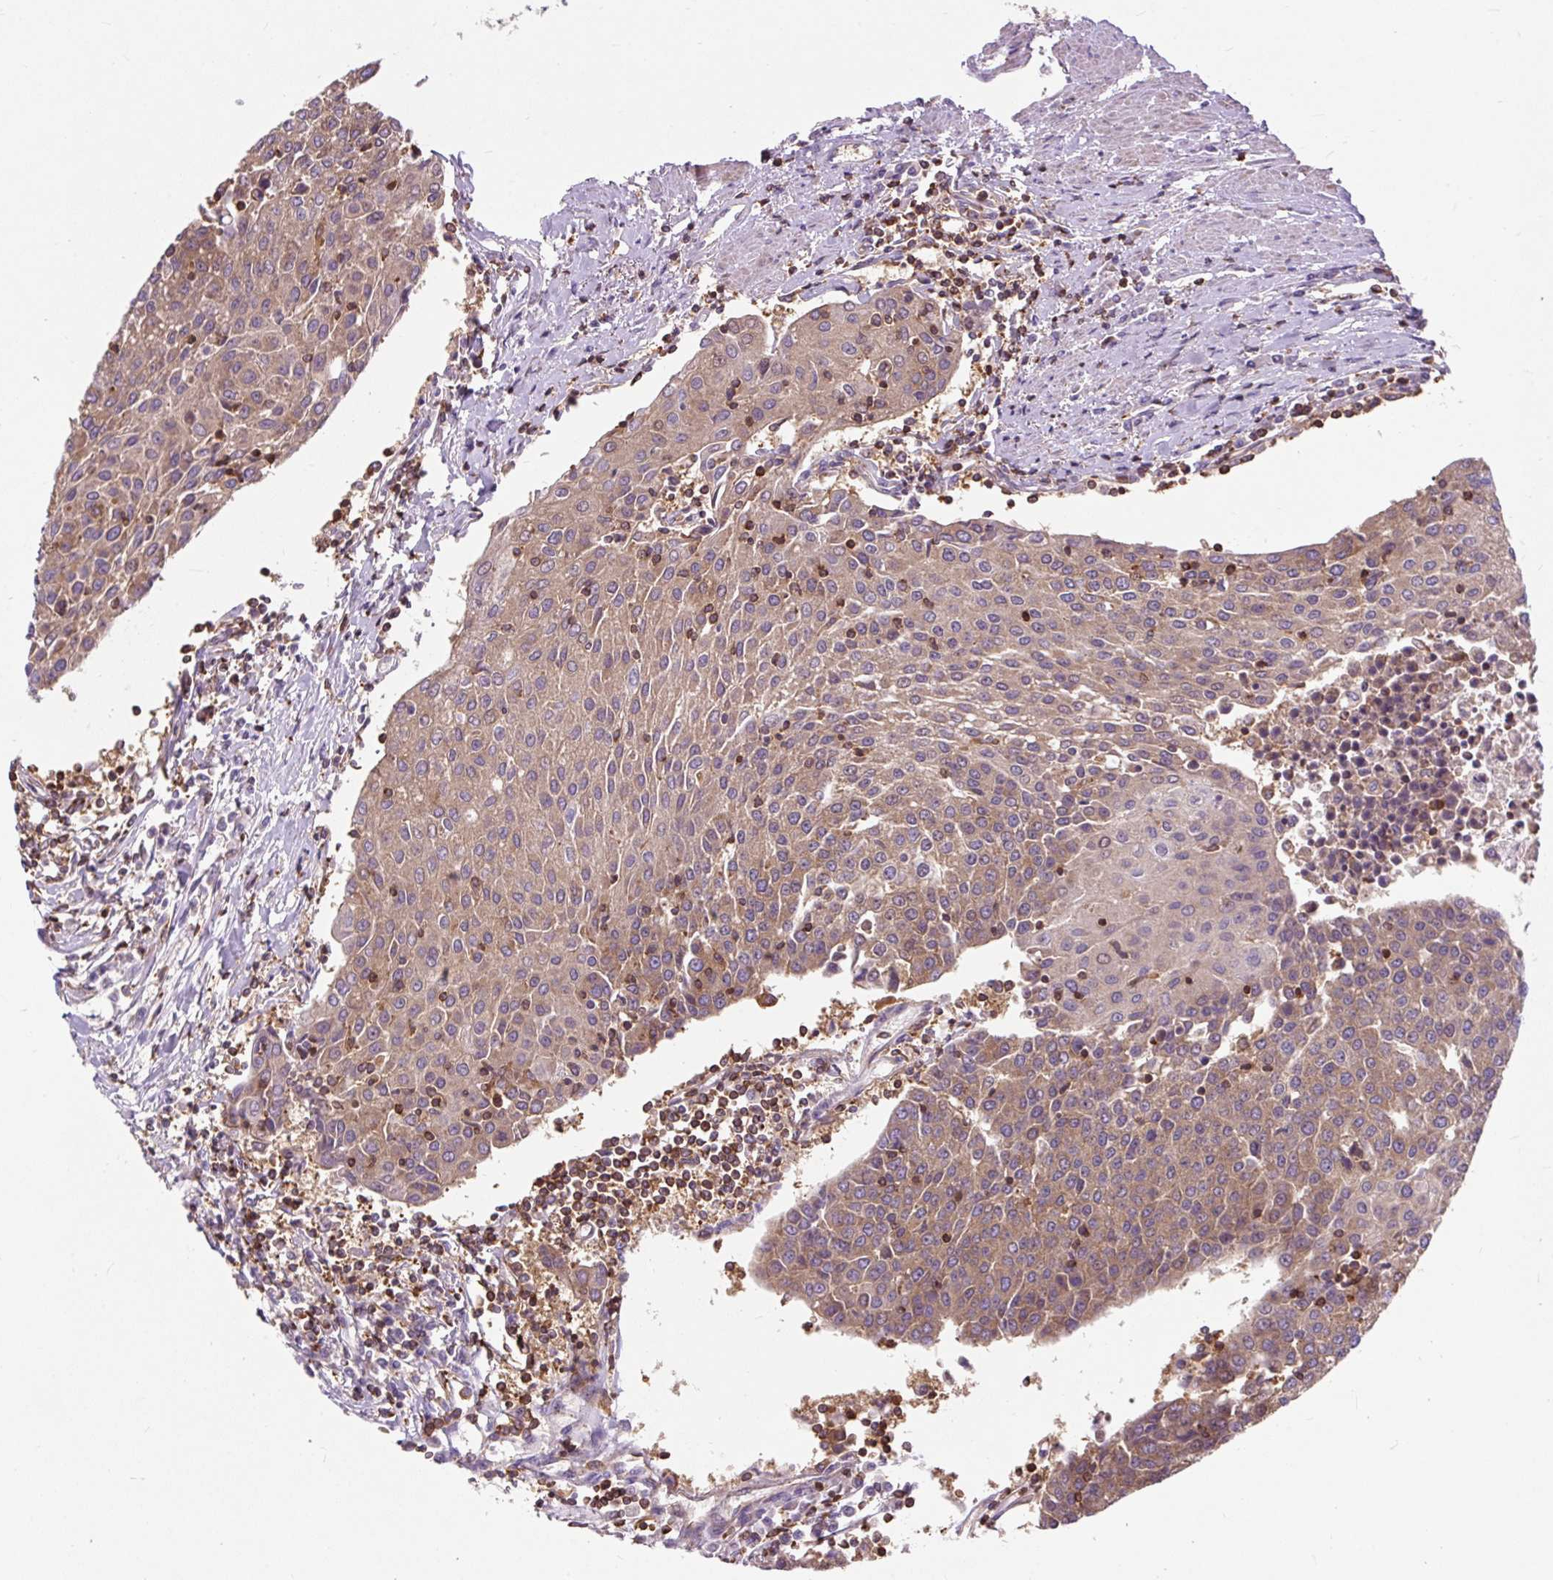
{"staining": {"intensity": "moderate", "quantity": ">75%", "location": "cytoplasmic/membranous"}, "tissue": "urothelial cancer", "cell_type": "Tumor cells", "image_type": "cancer", "snomed": [{"axis": "morphology", "description": "Urothelial carcinoma, High grade"}, {"axis": "topography", "description": "Urinary bladder"}], "caption": "Immunohistochemical staining of urothelial cancer displays medium levels of moderate cytoplasmic/membranous staining in about >75% of tumor cells.", "gene": "CISD3", "patient": {"sex": "female", "age": 85}}